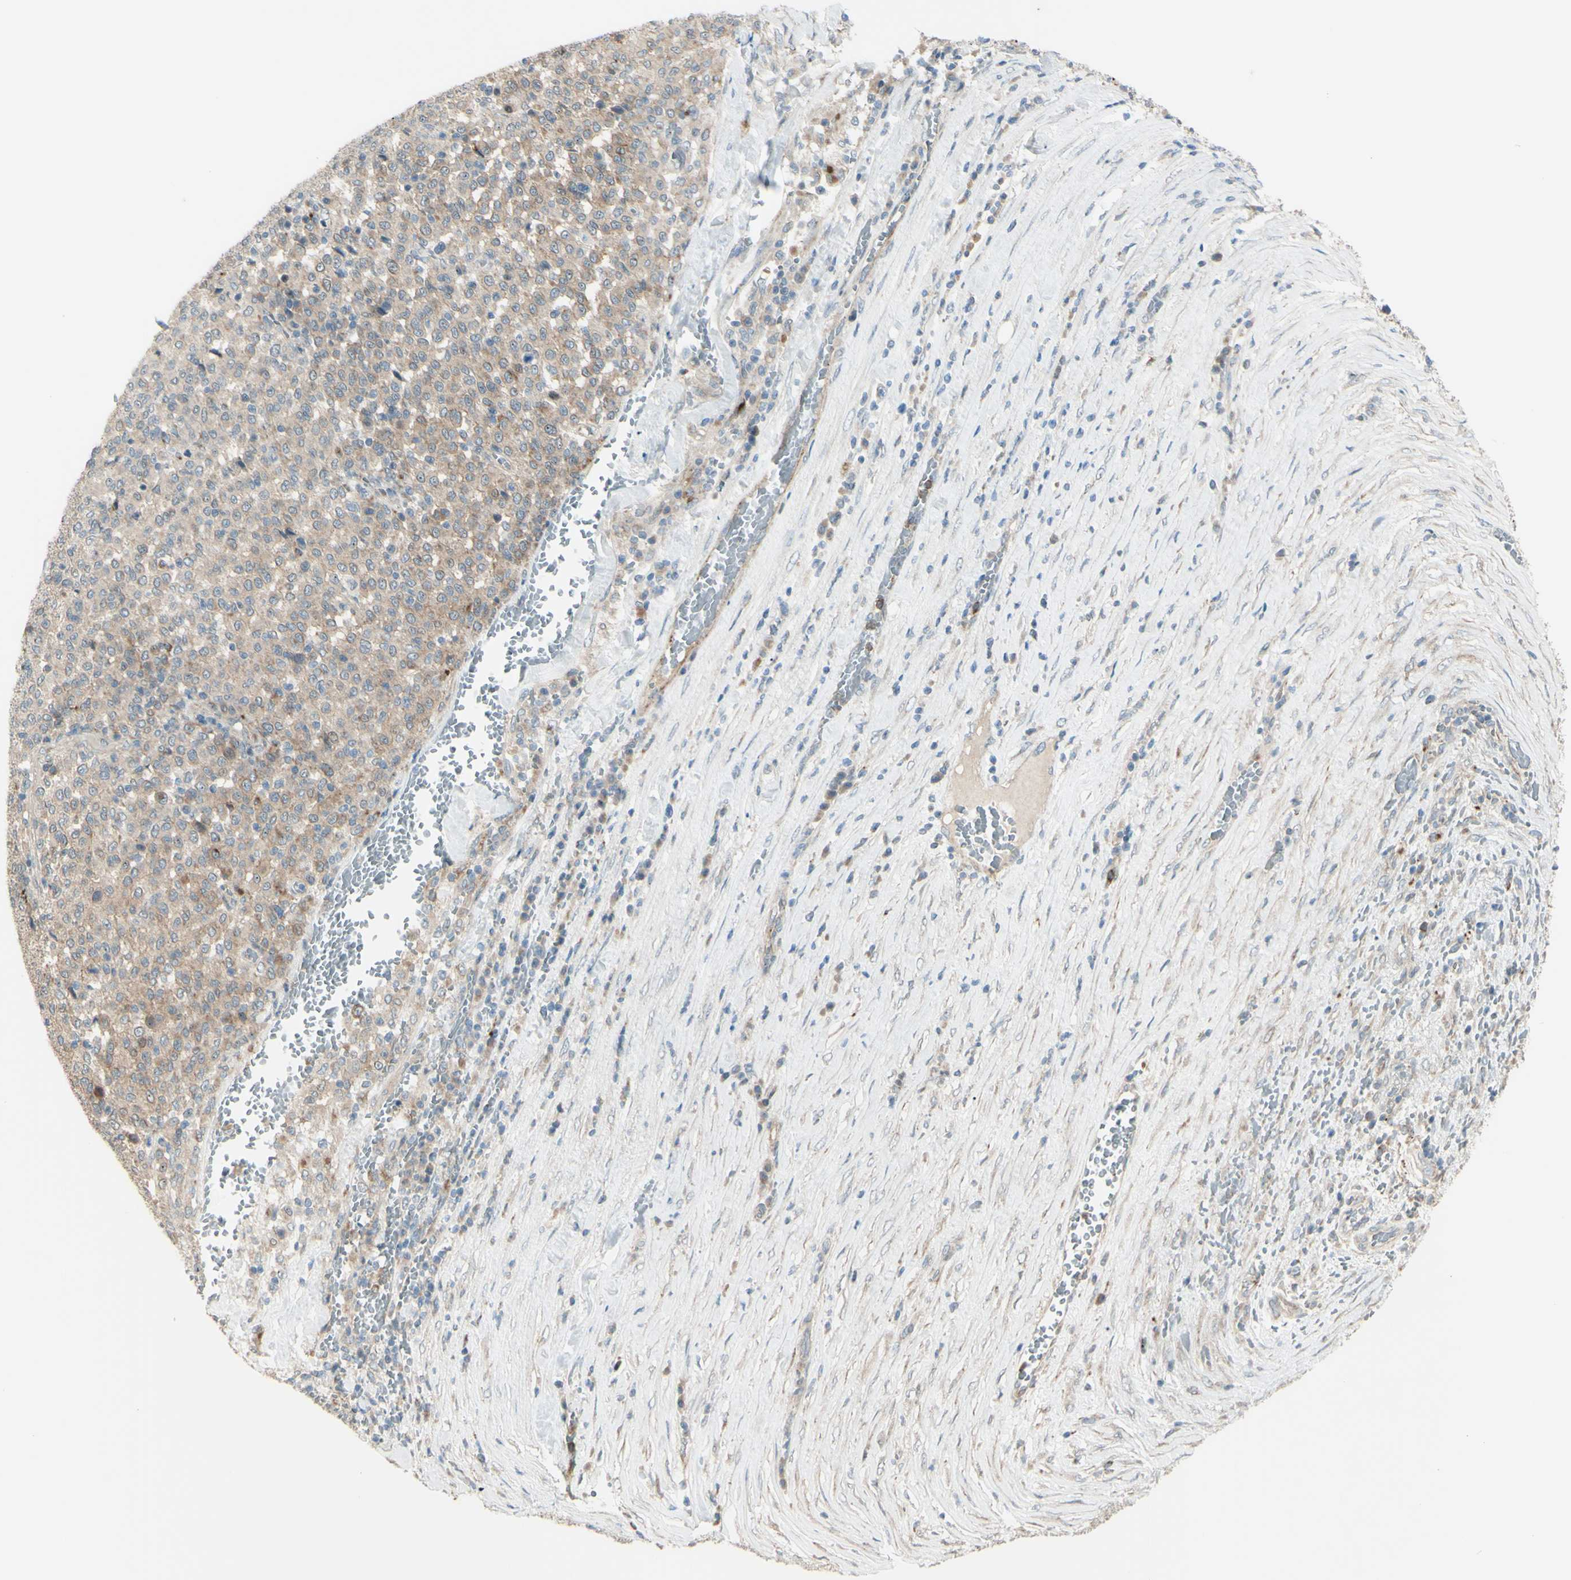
{"staining": {"intensity": "weak", "quantity": ">75%", "location": "cytoplasmic/membranous"}, "tissue": "melanoma", "cell_type": "Tumor cells", "image_type": "cancer", "snomed": [{"axis": "morphology", "description": "Malignant melanoma, Metastatic site"}, {"axis": "topography", "description": "Pancreas"}], "caption": "DAB immunohistochemical staining of human malignant melanoma (metastatic site) displays weak cytoplasmic/membranous protein expression in about >75% of tumor cells.", "gene": "LMTK2", "patient": {"sex": "female", "age": 30}}